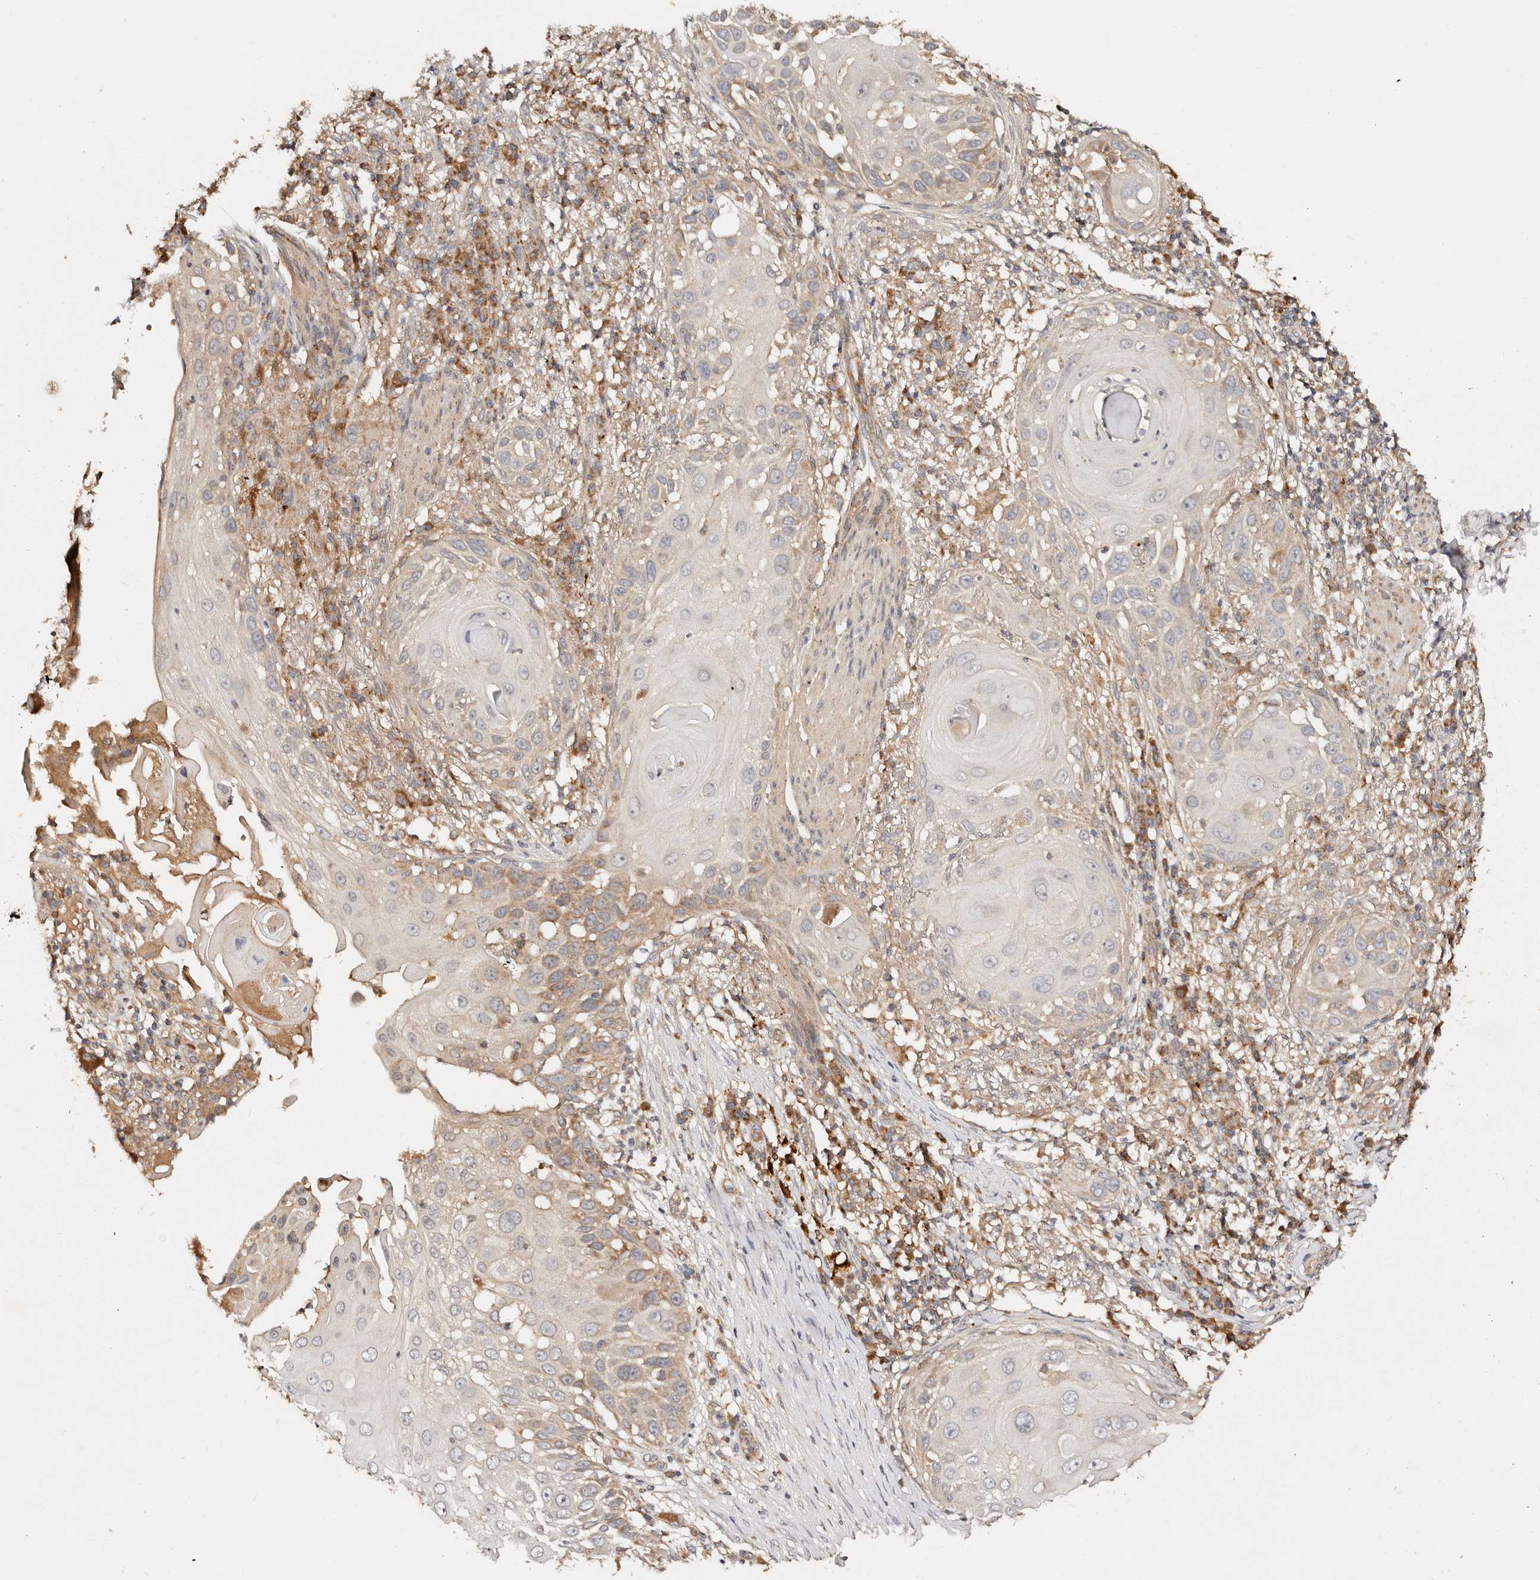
{"staining": {"intensity": "moderate", "quantity": "<25%", "location": "cytoplasmic/membranous"}, "tissue": "skin cancer", "cell_type": "Tumor cells", "image_type": "cancer", "snomed": [{"axis": "morphology", "description": "Squamous cell carcinoma, NOS"}, {"axis": "topography", "description": "Skin"}], "caption": "This is a histology image of immunohistochemistry staining of skin cancer (squamous cell carcinoma), which shows moderate staining in the cytoplasmic/membranous of tumor cells.", "gene": "DENND11", "patient": {"sex": "female", "age": 44}}